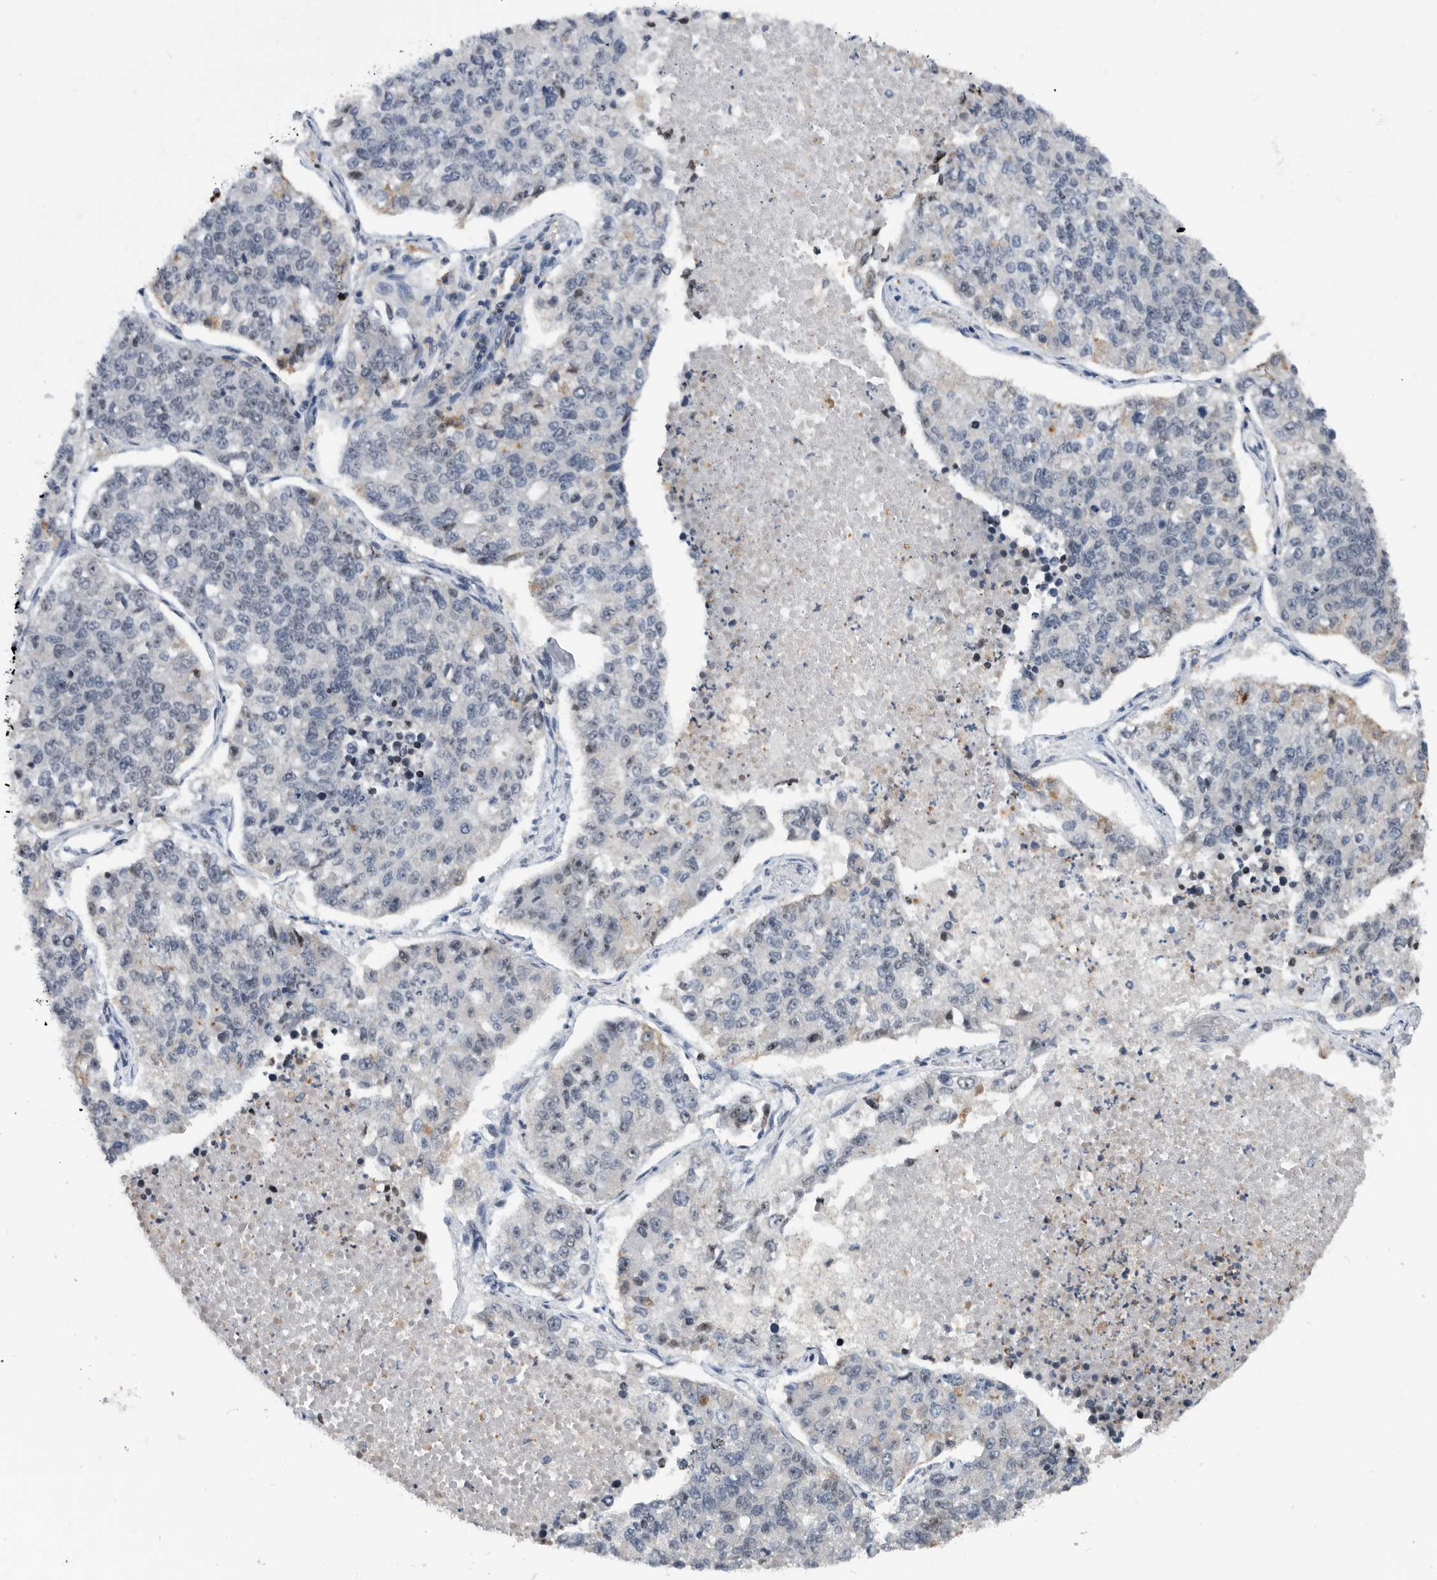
{"staining": {"intensity": "negative", "quantity": "none", "location": "none"}, "tissue": "lung cancer", "cell_type": "Tumor cells", "image_type": "cancer", "snomed": [{"axis": "morphology", "description": "Adenocarcinoma, NOS"}, {"axis": "topography", "description": "Lung"}], "caption": "Tumor cells are negative for brown protein staining in adenocarcinoma (lung).", "gene": "ZNF260", "patient": {"sex": "male", "age": 49}}